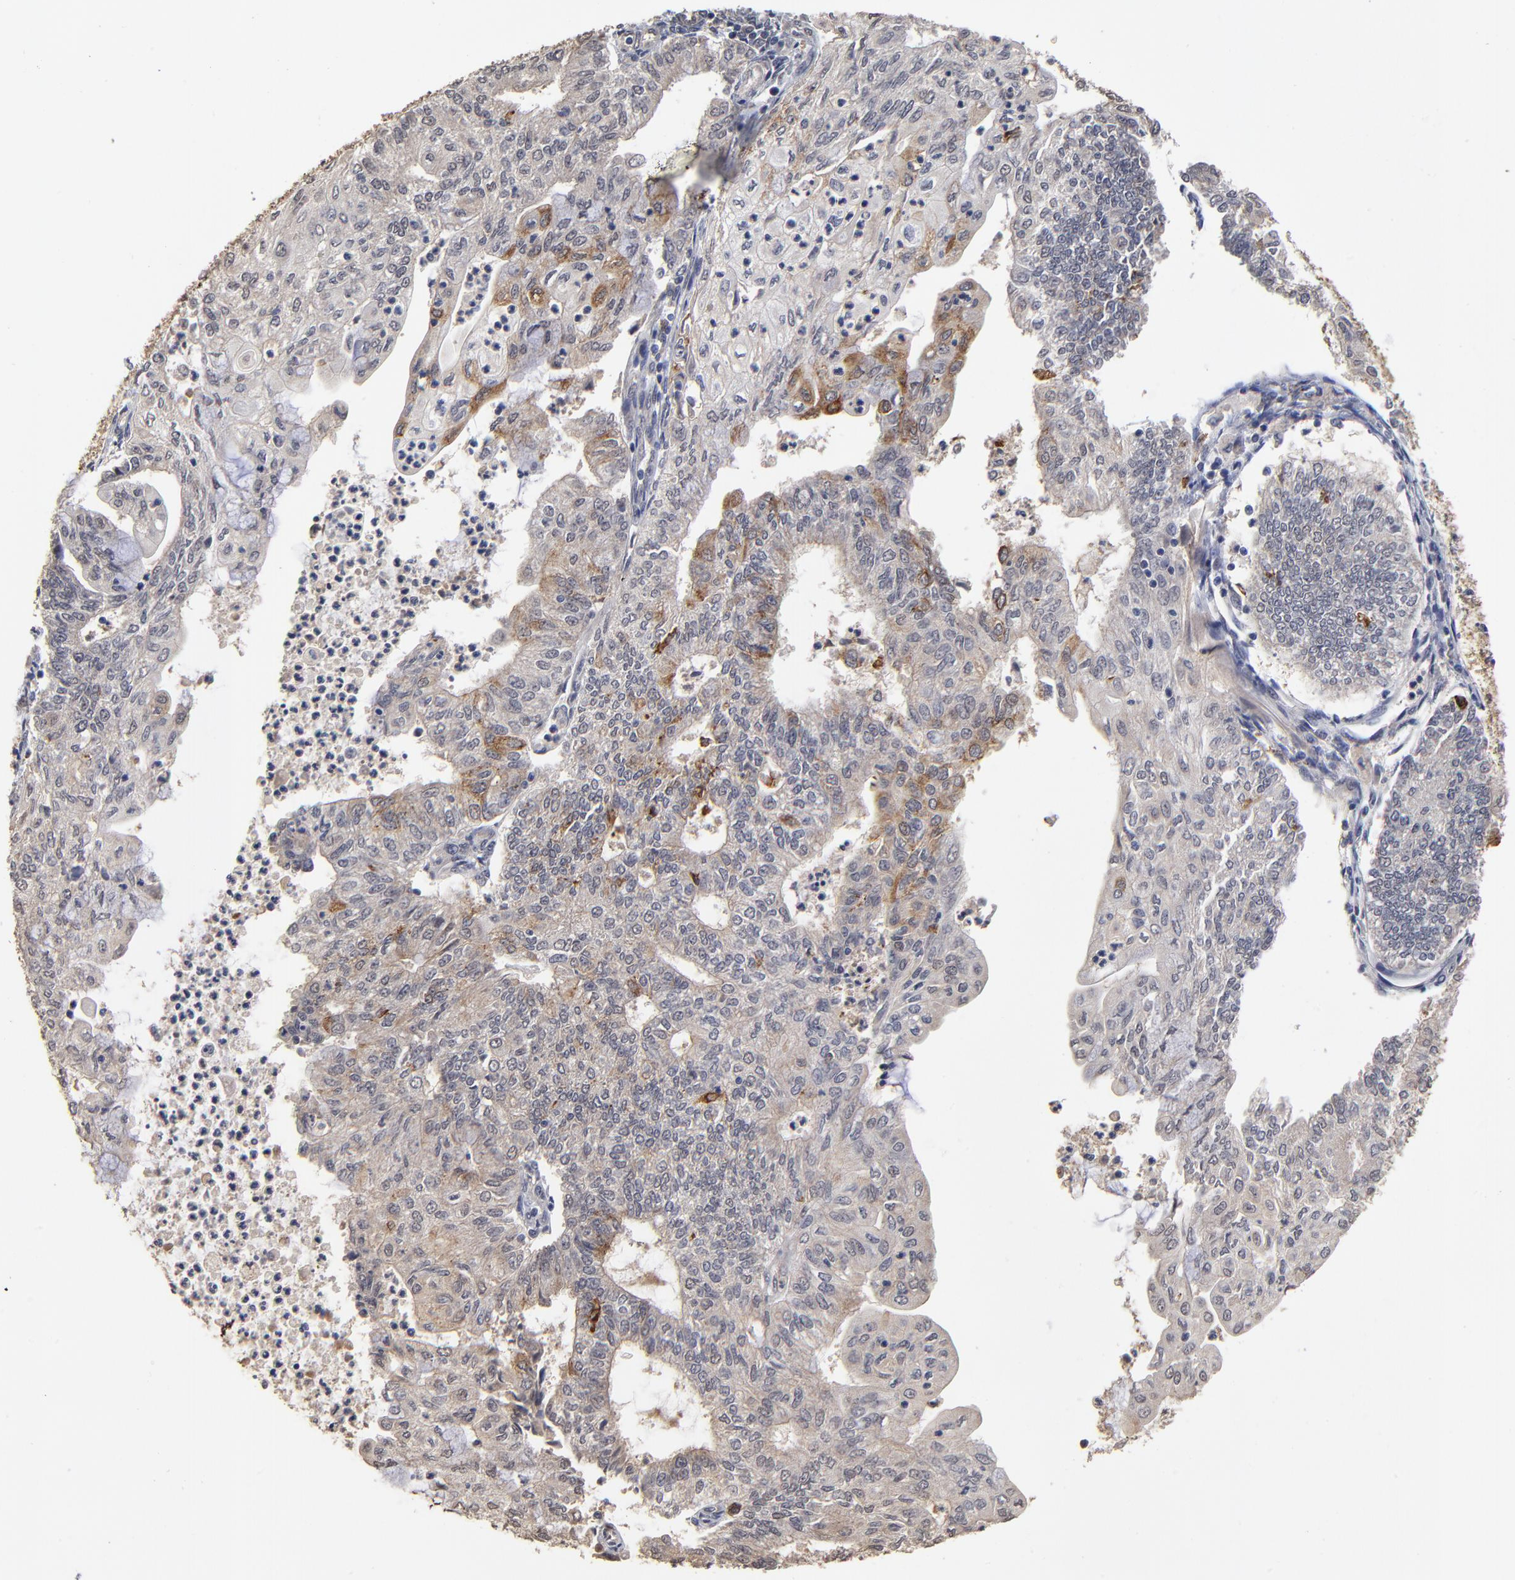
{"staining": {"intensity": "moderate", "quantity": "<25%", "location": "cytoplasmic/membranous"}, "tissue": "endometrial cancer", "cell_type": "Tumor cells", "image_type": "cancer", "snomed": [{"axis": "morphology", "description": "Adenocarcinoma, NOS"}, {"axis": "topography", "description": "Endometrium"}], "caption": "A histopathology image showing moderate cytoplasmic/membranous positivity in approximately <25% of tumor cells in endometrial cancer (adenocarcinoma), as visualized by brown immunohistochemical staining.", "gene": "ASB8", "patient": {"sex": "female", "age": 59}}